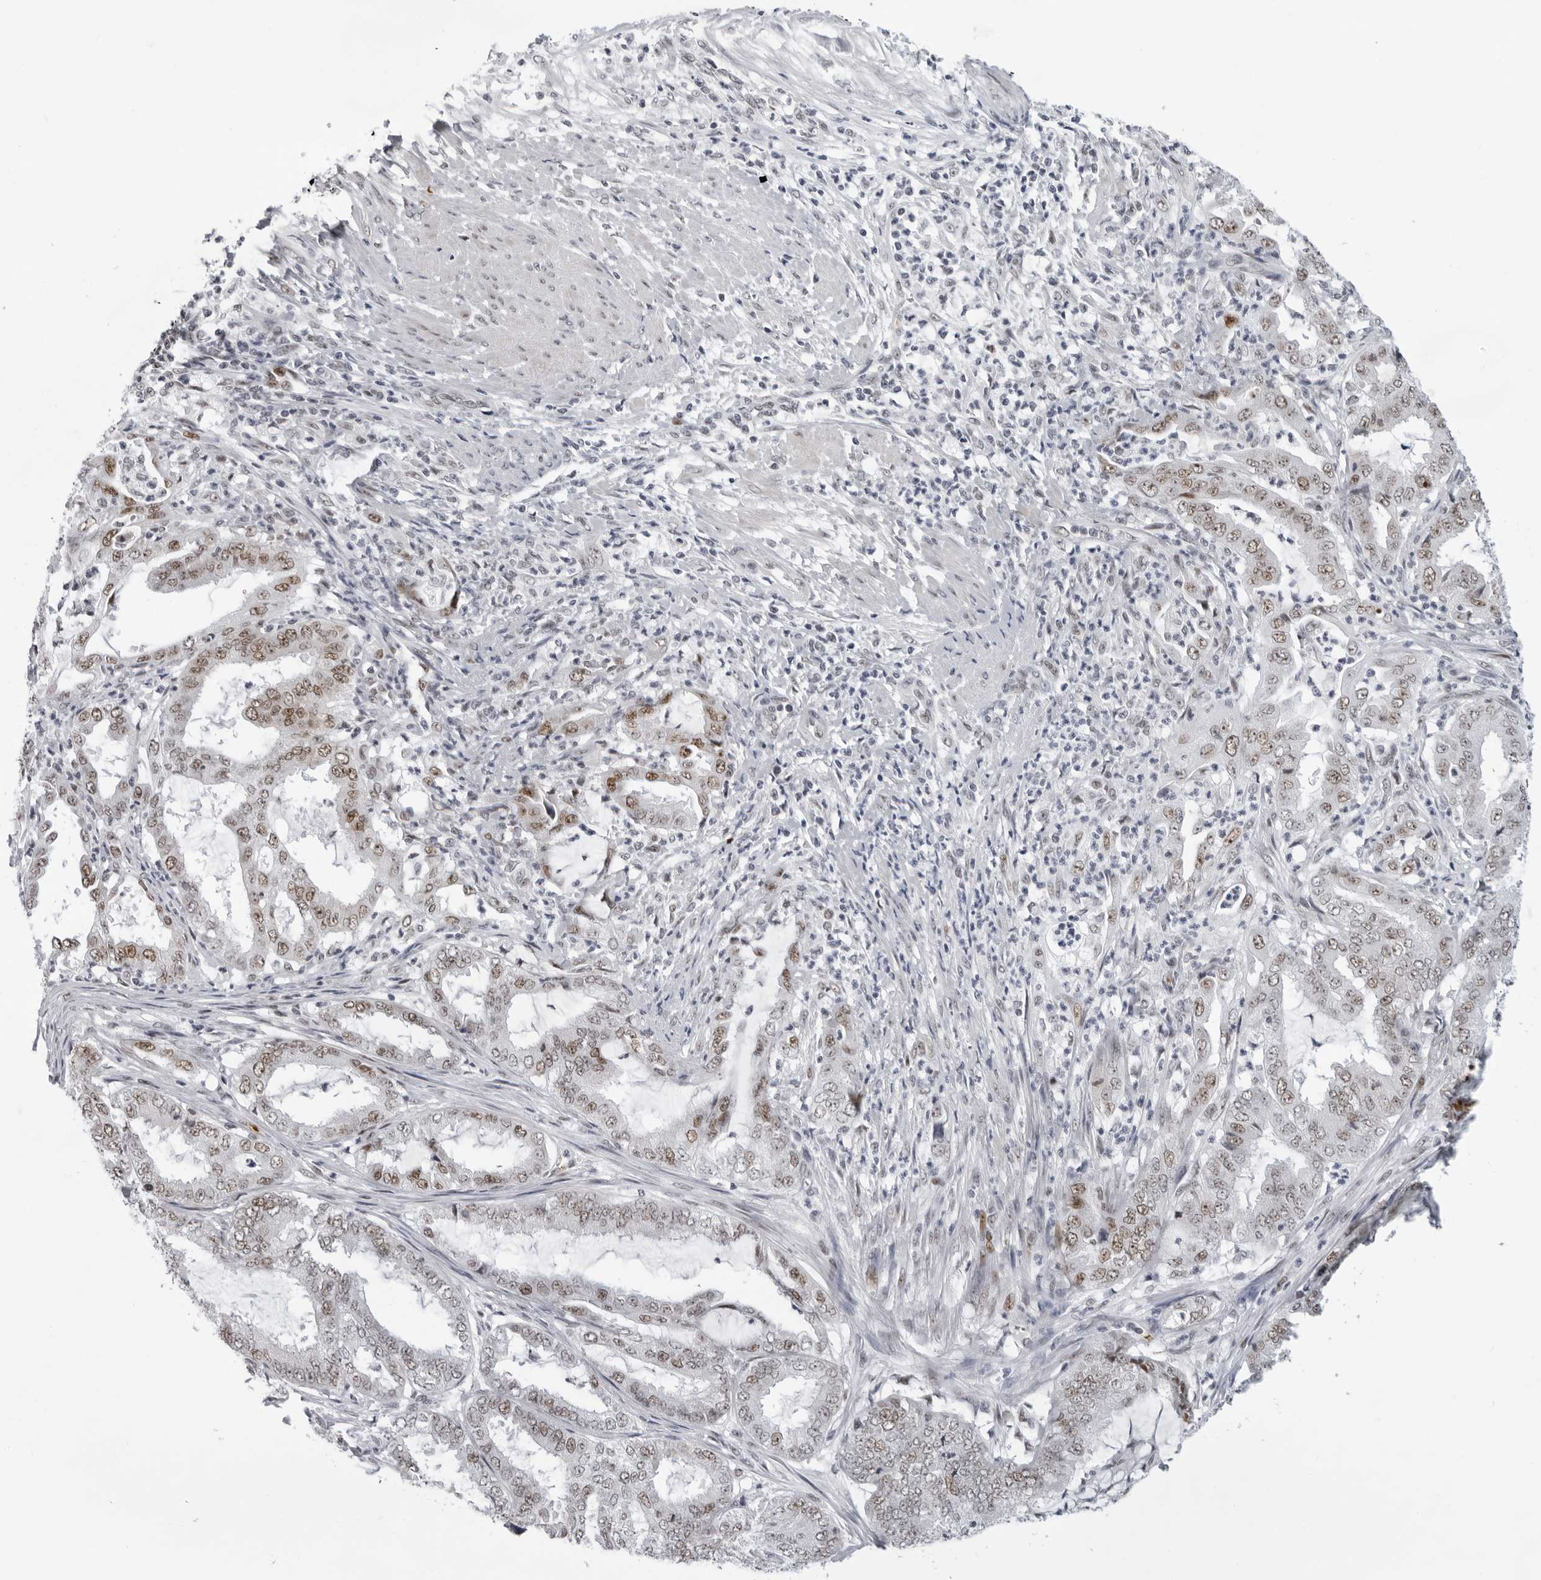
{"staining": {"intensity": "weak", "quantity": ">75%", "location": "nuclear"}, "tissue": "endometrial cancer", "cell_type": "Tumor cells", "image_type": "cancer", "snomed": [{"axis": "morphology", "description": "Adenocarcinoma, NOS"}, {"axis": "topography", "description": "Endometrium"}], "caption": "Weak nuclear positivity for a protein is present in approximately >75% of tumor cells of endometrial adenocarcinoma using immunohistochemistry.", "gene": "USP1", "patient": {"sex": "female", "age": 51}}